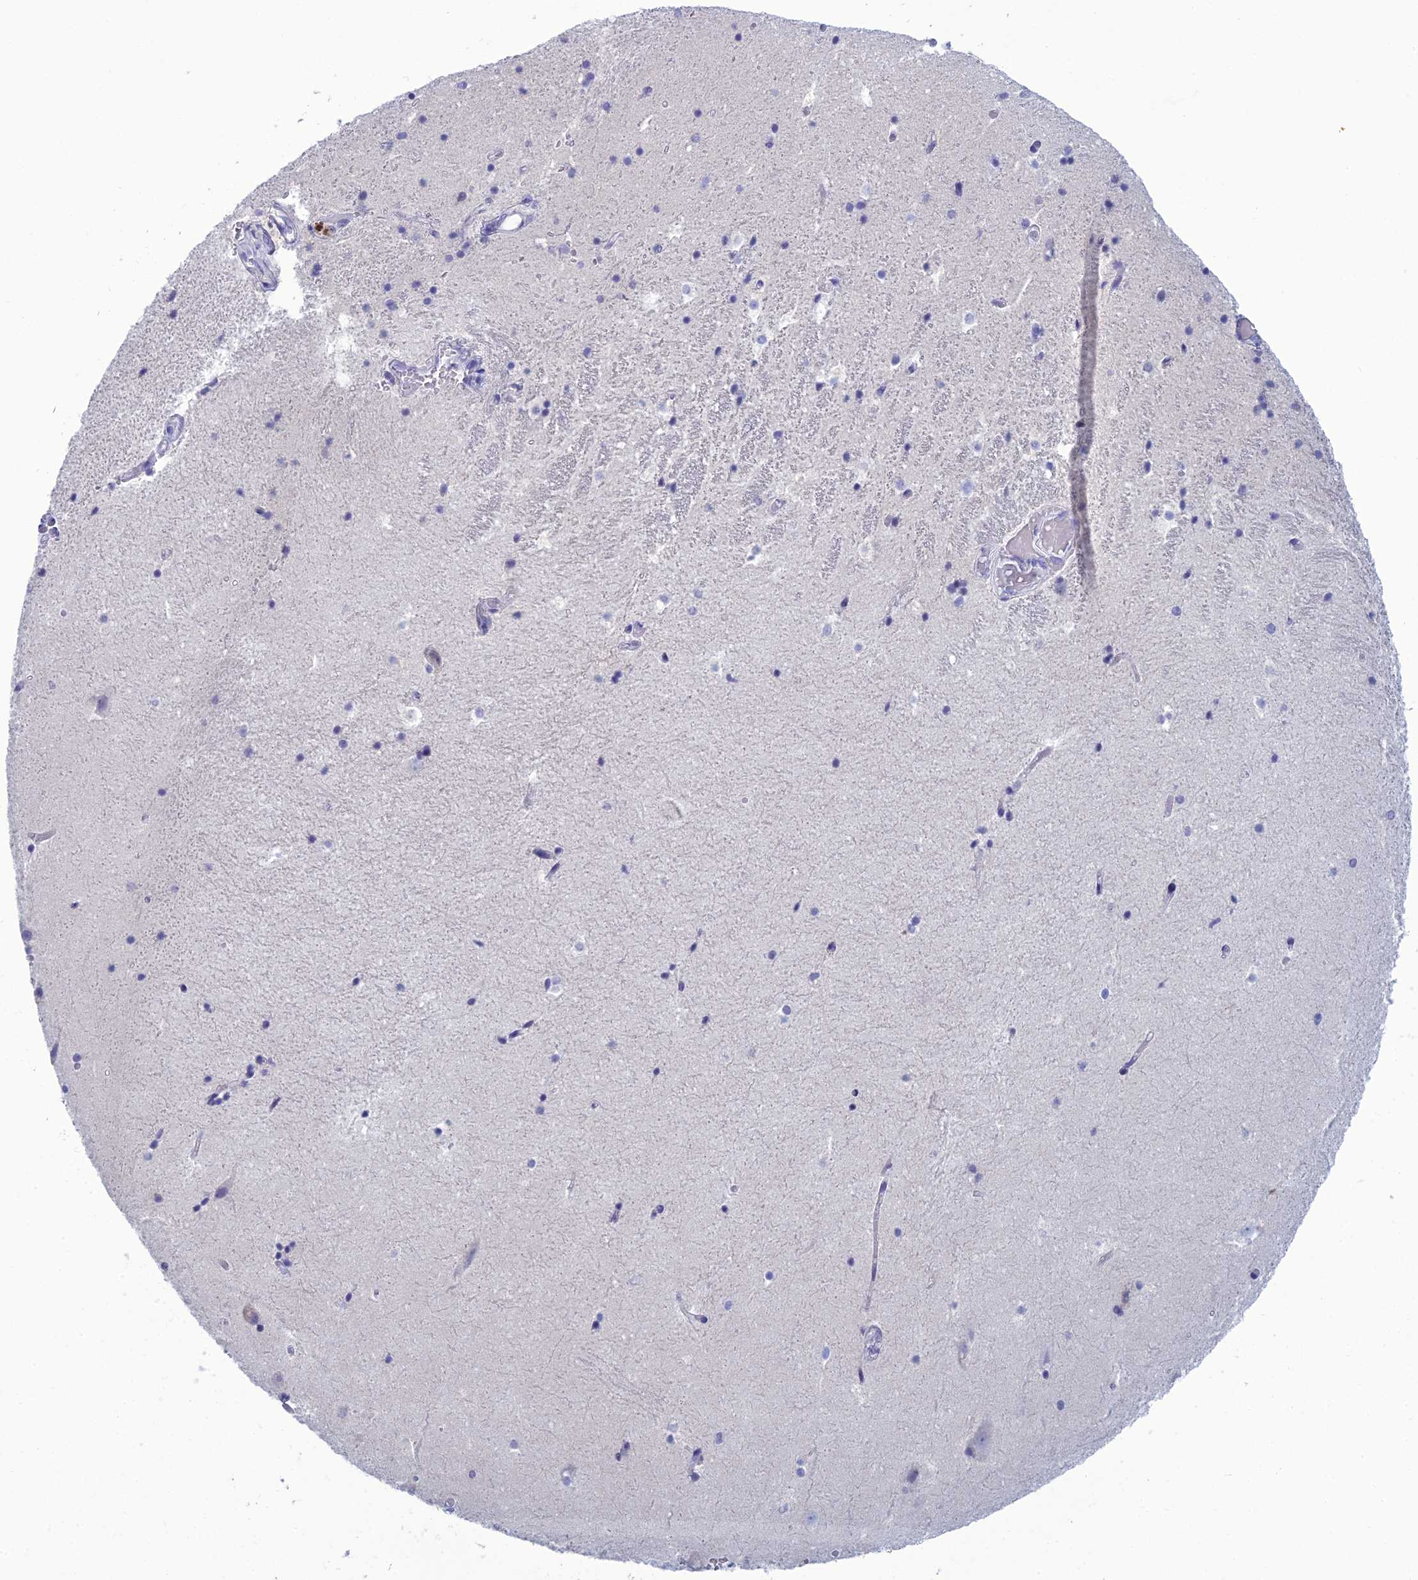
{"staining": {"intensity": "negative", "quantity": "none", "location": "none"}, "tissue": "hippocampus", "cell_type": "Glial cells", "image_type": "normal", "snomed": [{"axis": "morphology", "description": "Normal tissue, NOS"}, {"axis": "topography", "description": "Hippocampus"}], "caption": "A high-resolution micrograph shows immunohistochemistry staining of benign hippocampus, which reveals no significant staining in glial cells. (IHC, brightfield microscopy, high magnification).", "gene": "MUC13", "patient": {"sex": "female", "age": 52}}